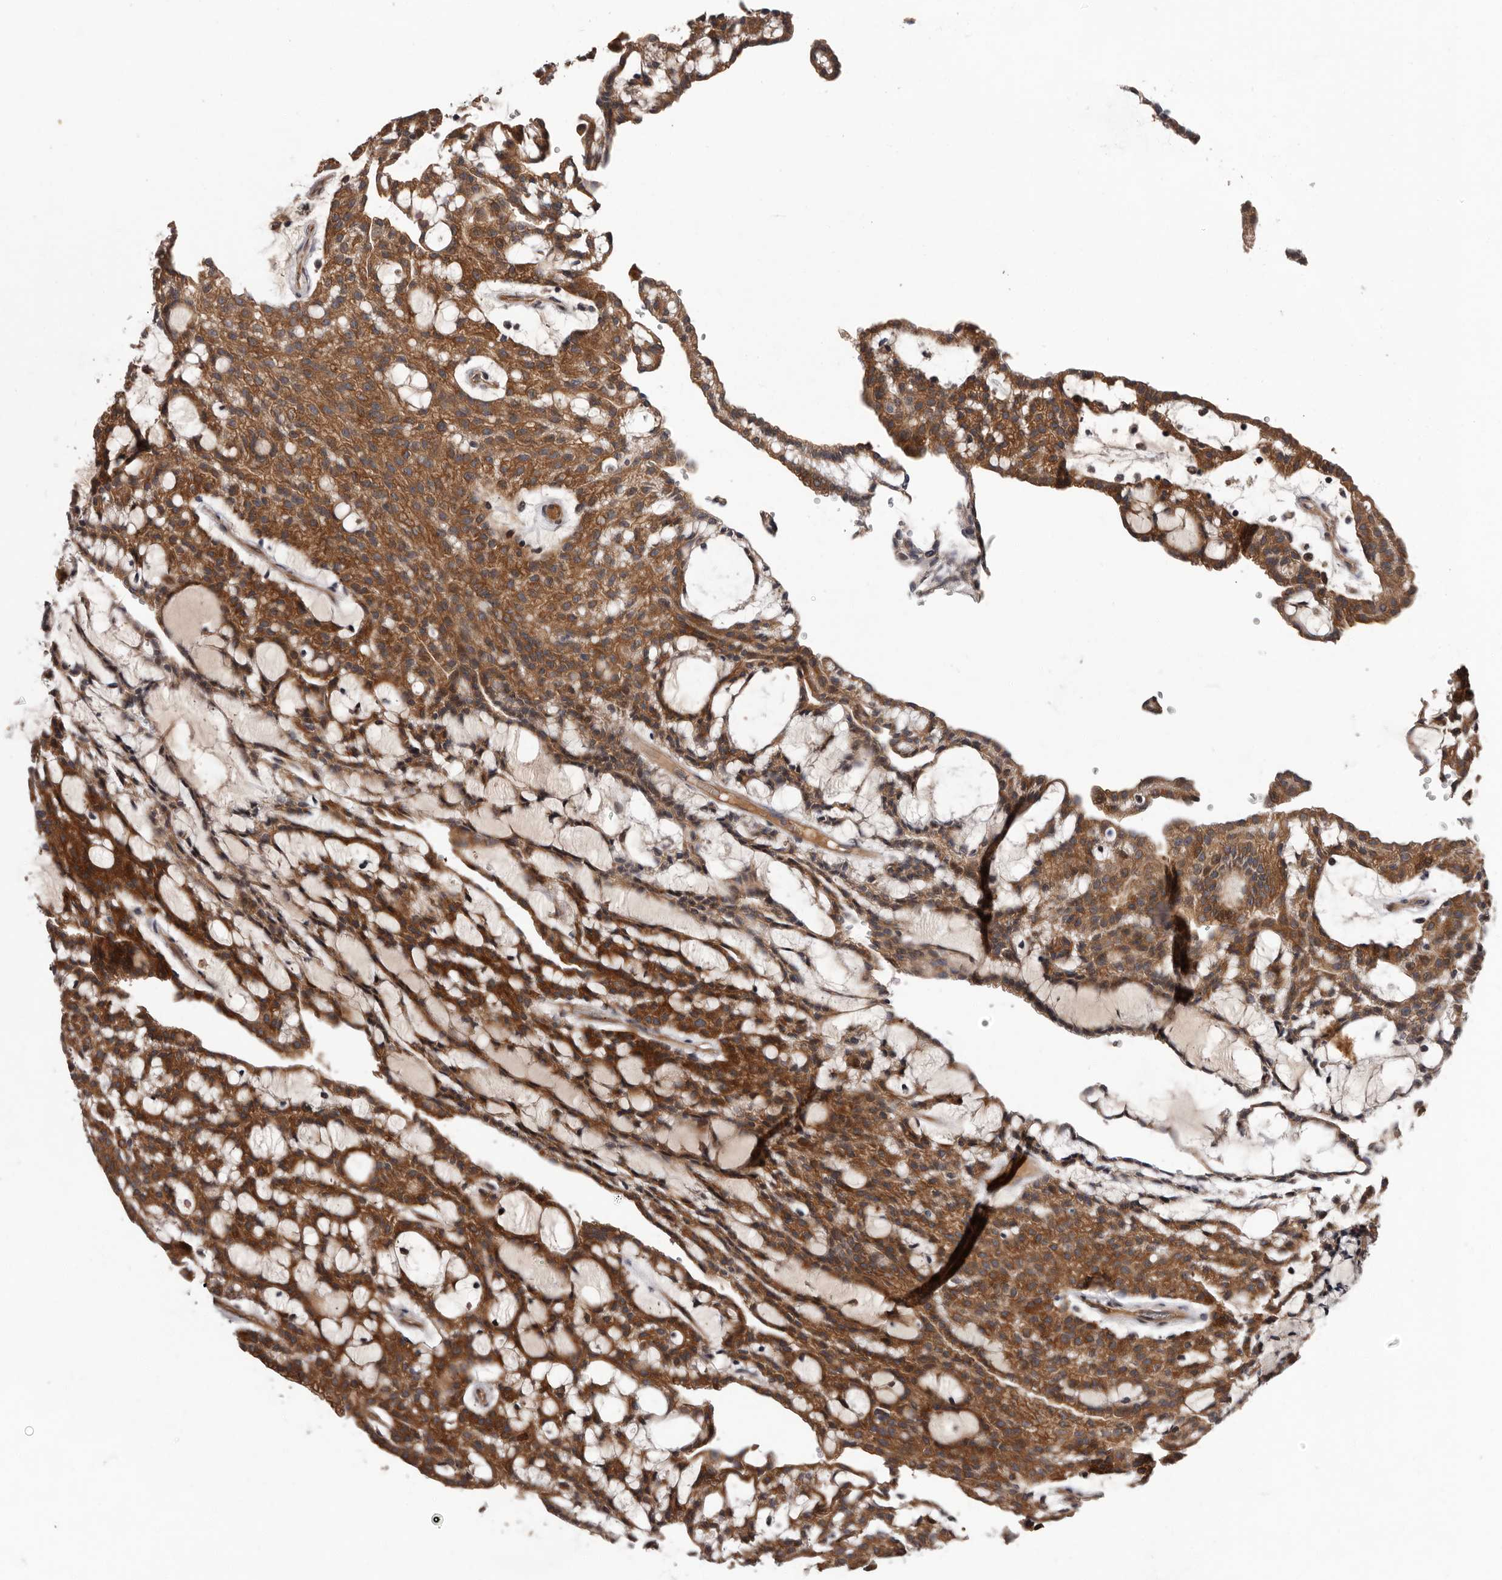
{"staining": {"intensity": "strong", "quantity": ">75%", "location": "cytoplasmic/membranous"}, "tissue": "renal cancer", "cell_type": "Tumor cells", "image_type": "cancer", "snomed": [{"axis": "morphology", "description": "Adenocarcinoma, NOS"}, {"axis": "topography", "description": "Kidney"}], "caption": "Immunohistochemistry (DAB (3,3'-diaminobenzidine)) staining of adenocarcinoma (renal) reveals strong cytoplasmic/membranous protein positivity in approximately >75% of tumor cells. The staining was performed using DAB to visualize the protein expression in brown, while the nuclei were stained in blue with hematoxylin (Magnification: 20x).", "gene": "PRKD1", "patient": {"sex": "male", "age": 63}}